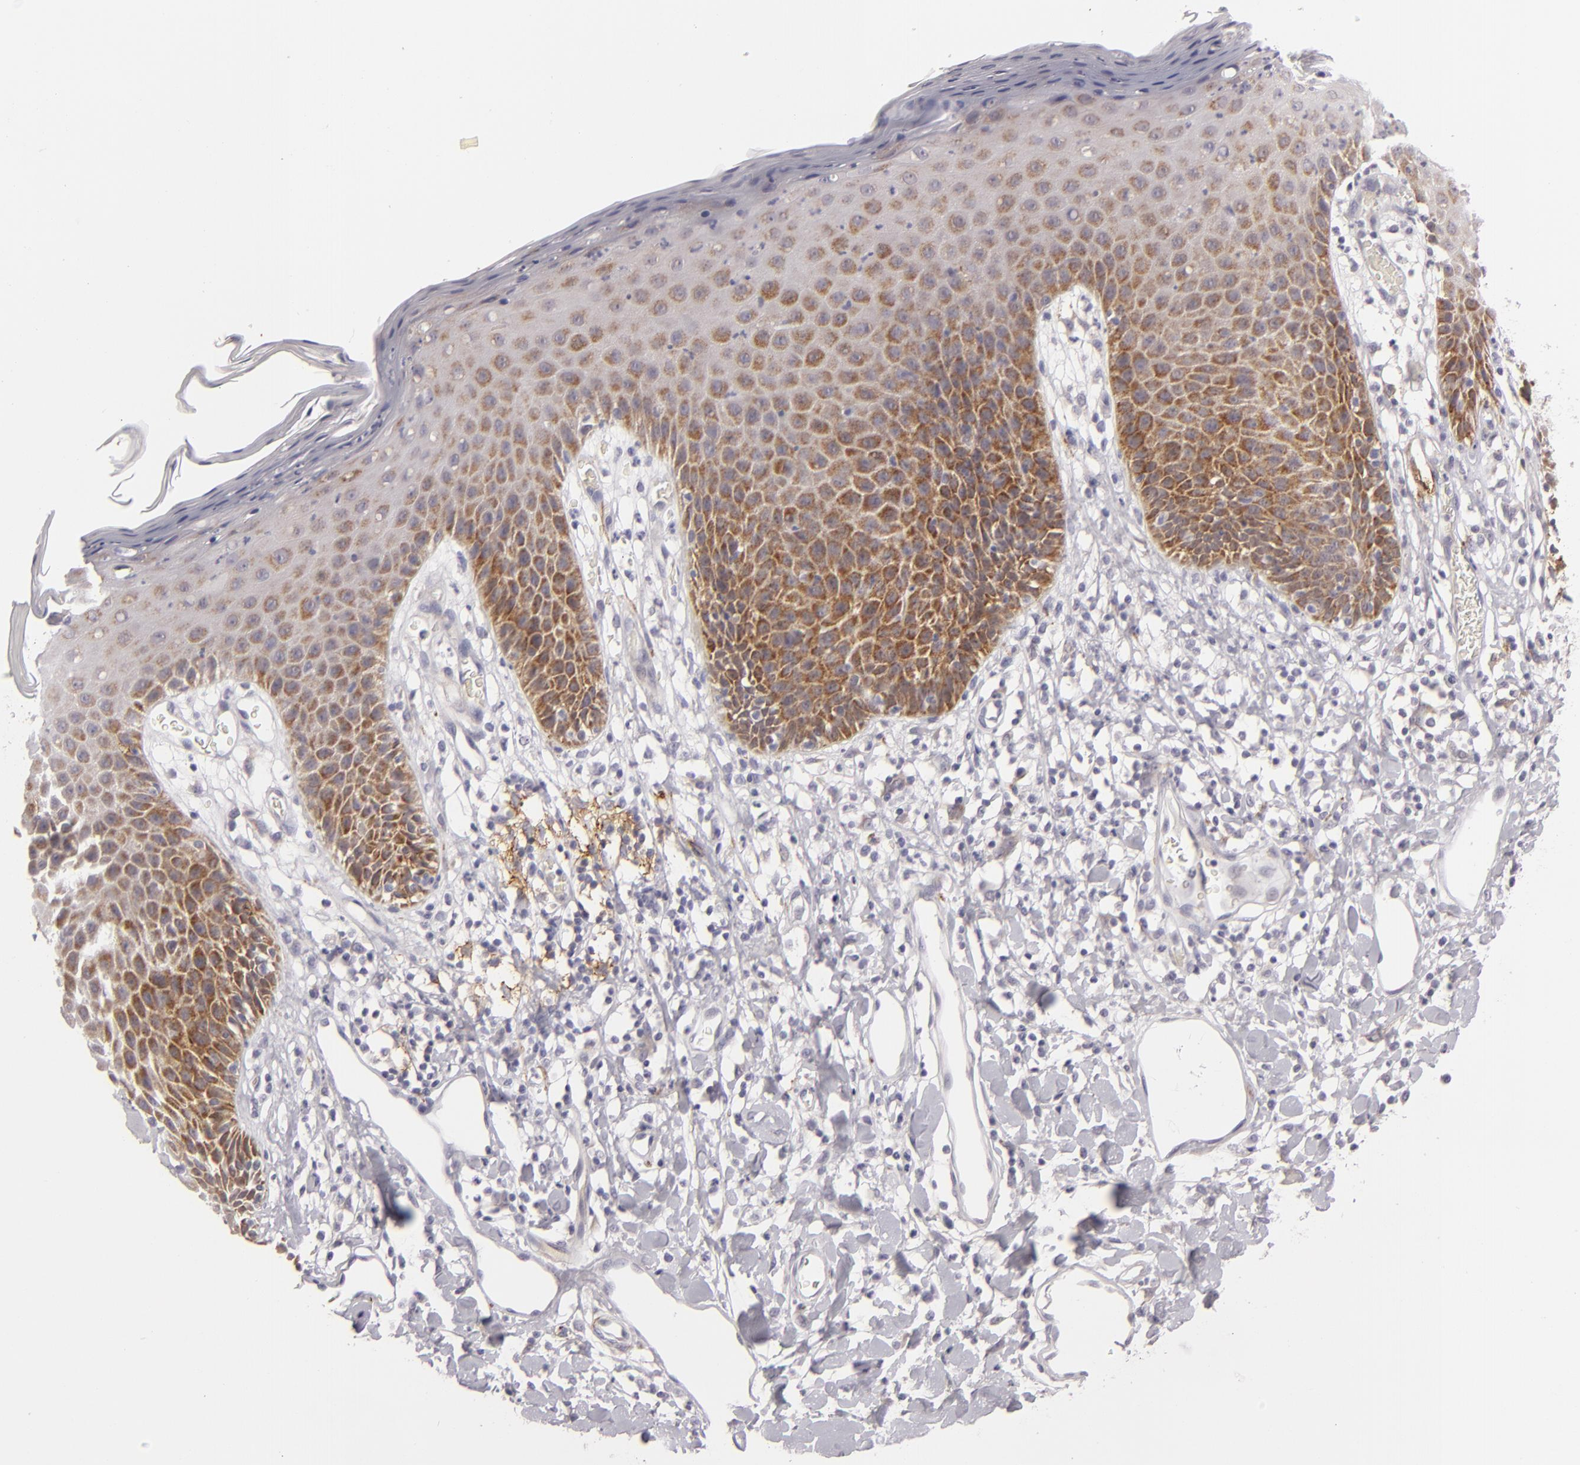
{"staining": {"intensity": "moderate", "quantity": "25%-75%", "location": "cytoplasmic/membranous"}, "tissue": "skin", "cell_type": "Epidermal cells", "image_type": "normal", "snomed": [{"axis": "morphology", "description": "Normal tissue, NOS"}, {"axis": "topography", "description": "Vulva"}, {"axis": "topography", "description": "Peripheral nerve tissue"}], "caption": "Protein staining by immunohistochemistry shows moderate cytoplasmic/membranous staining in about 25%-75% of epidermal cells in unremarkable skin.", "gene": "ALCAM", "patient": {"sex": "female", "age": 68}}